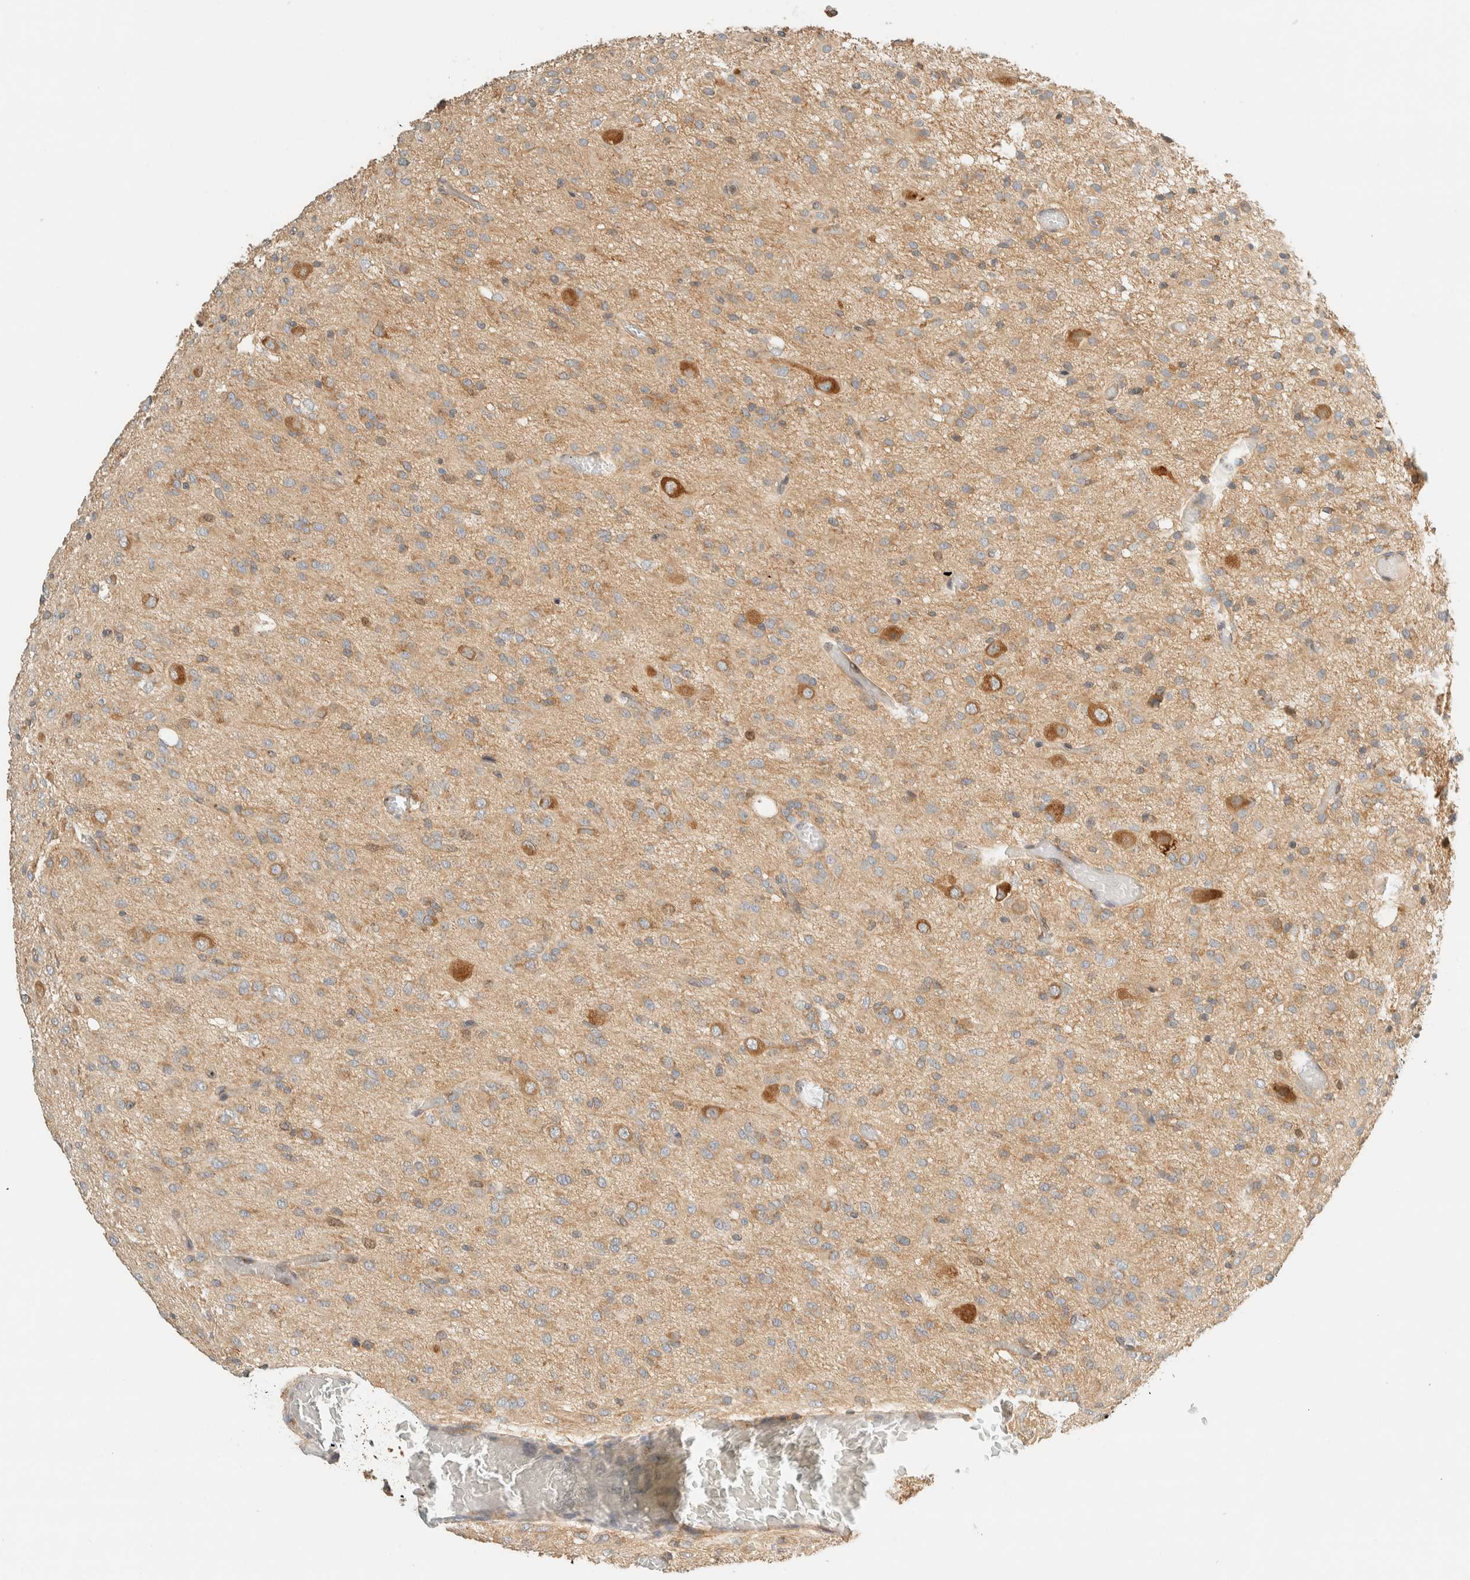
{"staining": {"intensity": "weak", "quantity": "25%-75%", "location": "cytoplasmic/membranous"}, "tissue": "glioma", "cell_type": "Tumor cells", "image_type": "cancer", "snomed": [{"axis": "morphology", "description": "Glioma, malignant, High grade"}, {"axis": "topography", "description": "Brain"}], "caption": "Malignant high-grade glioma tissue exhibits weak cytoplasmic/membranous positivity in about 25%-75% of tumor cells", "gene": "ARFGEF1", "patient": {"sex": "female", "age": 59}}